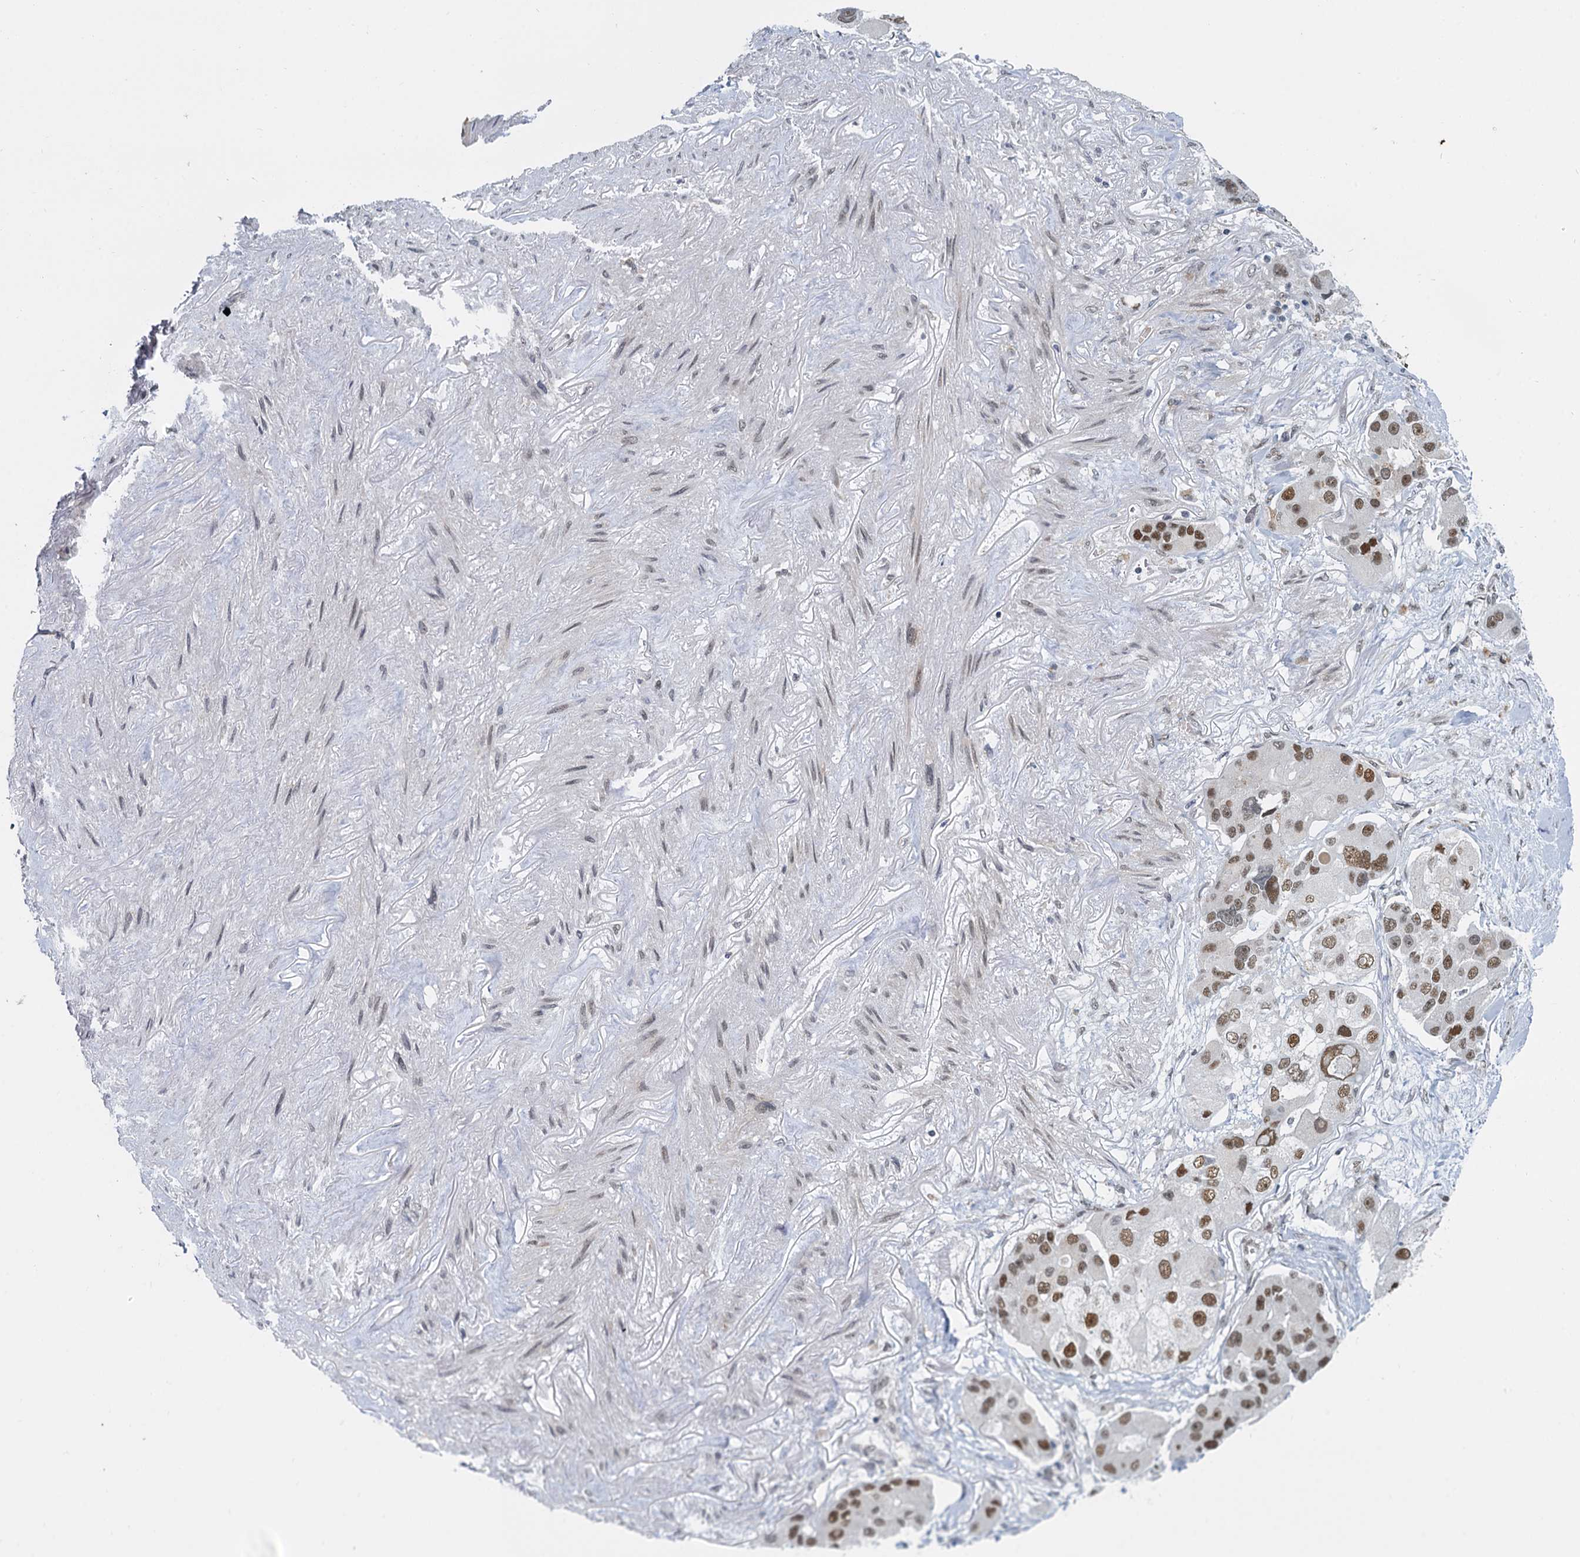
{"staining": {"intensity": "moderate", "quantity": ">75%", "location": "nuclear"}, "tissue": "lung cancer", "cell_type": "Tumor cells", "image_type": "cancer", "snomed": [{"axis": "morphology", "description": "Adenocarcinoma, NOS"}, {"axis": "topography", "description": "Lung"}], "caption": "This is an image of immunohistochemistry staining of lung adenocarcinoma, which shows moderate positivity in the nuclear of tumor cells.", "gene": "RPRD1A", "patient": {"sex": "female", "age": 54}}